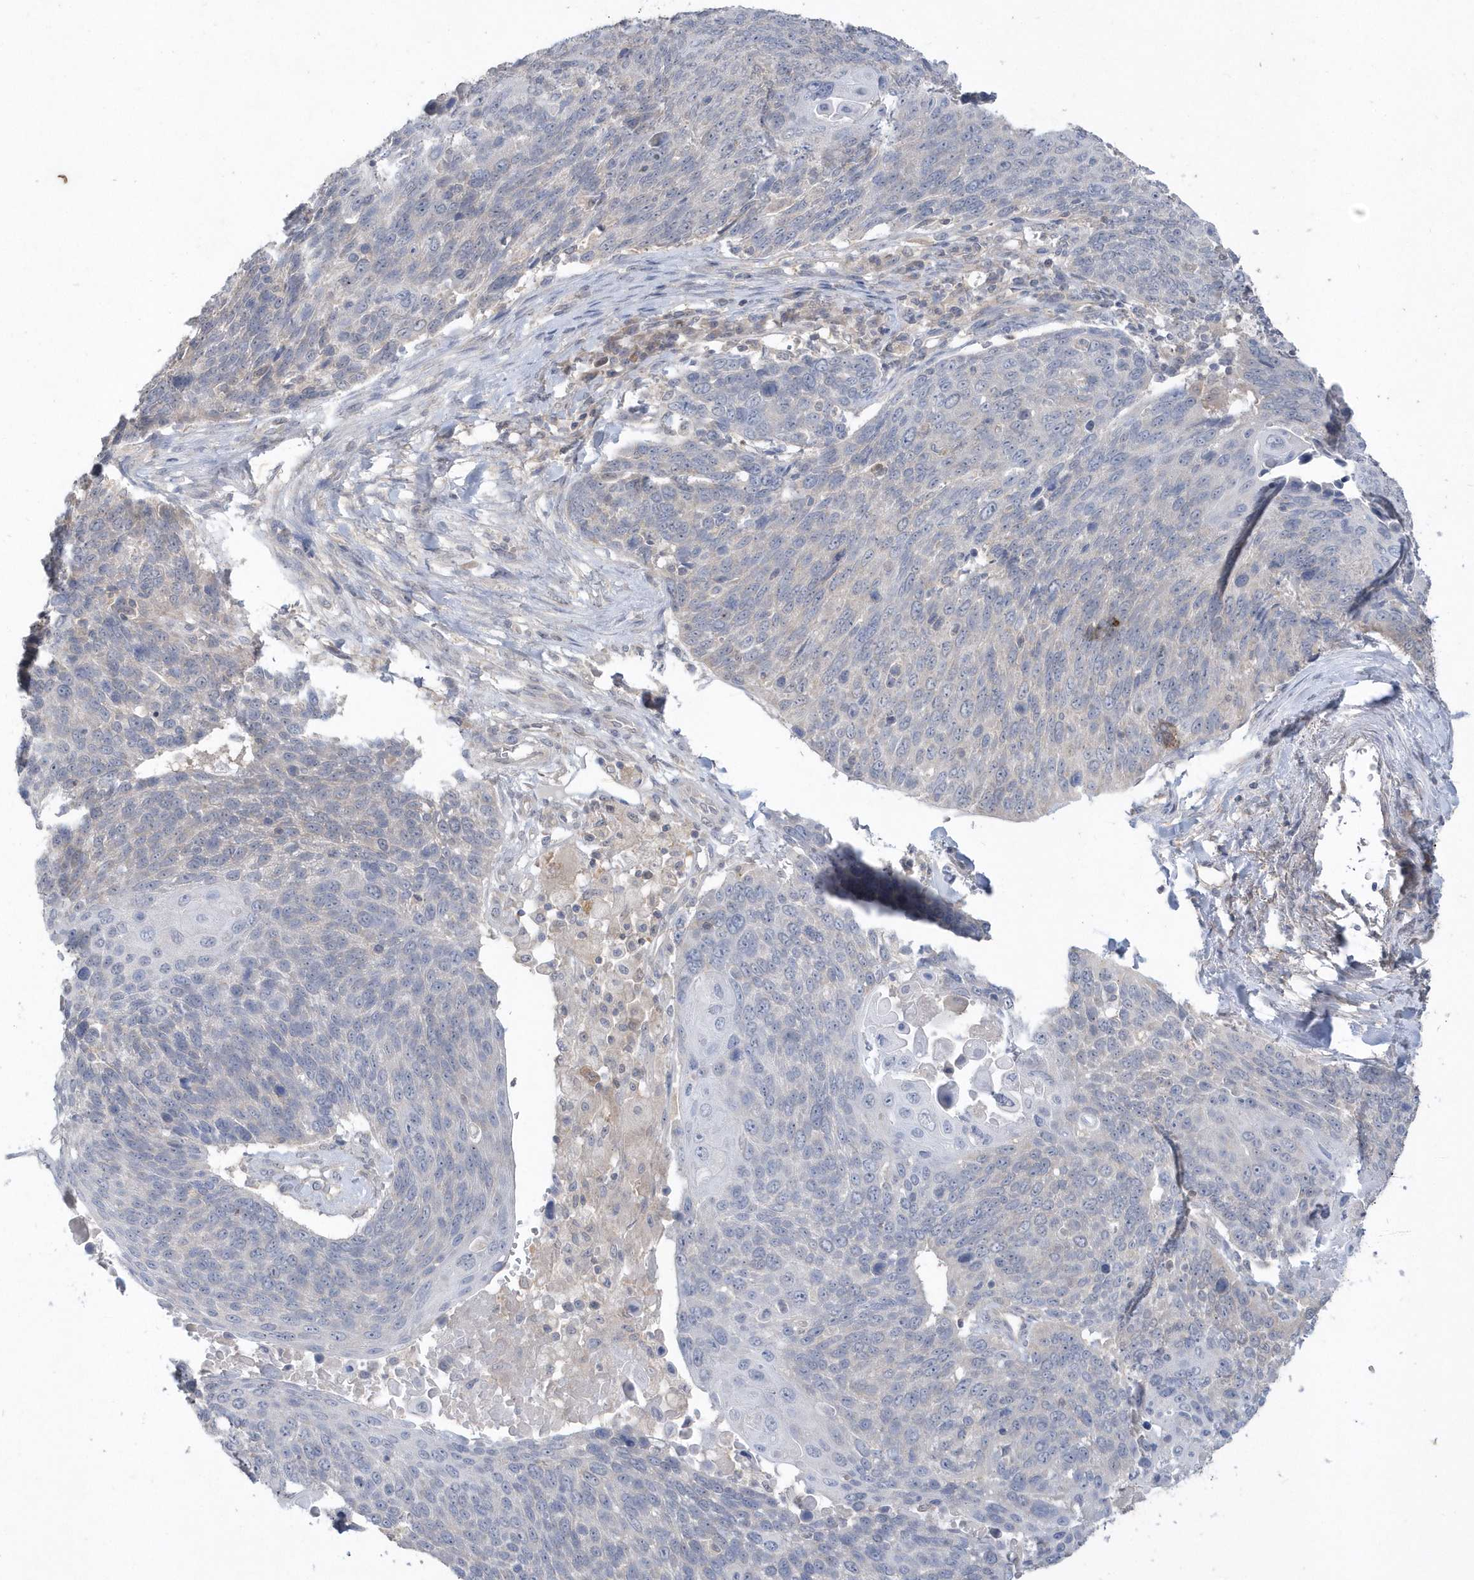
{"staining": {"intensity": "negative", "quantity": "none", "location": "none"}, "tissue": "lung cancer", "cell_type": "Tumor cells", "image_type": "cancer", "snomed": [{"axis": "morphology", "description": "Squamous cell carcinoma, NOS"}, {"axis": "topography", "description": "Lung"}], "caption": "IHC photomicrograph of neoplastic tissue: human lung cancer stained with DAB (3,3'-diaminobenzidine) demonstrates no significant protein positivity in tumor cells.", "gene": "AKR7A2", "patient": {"sex": "male", "age": 66}}